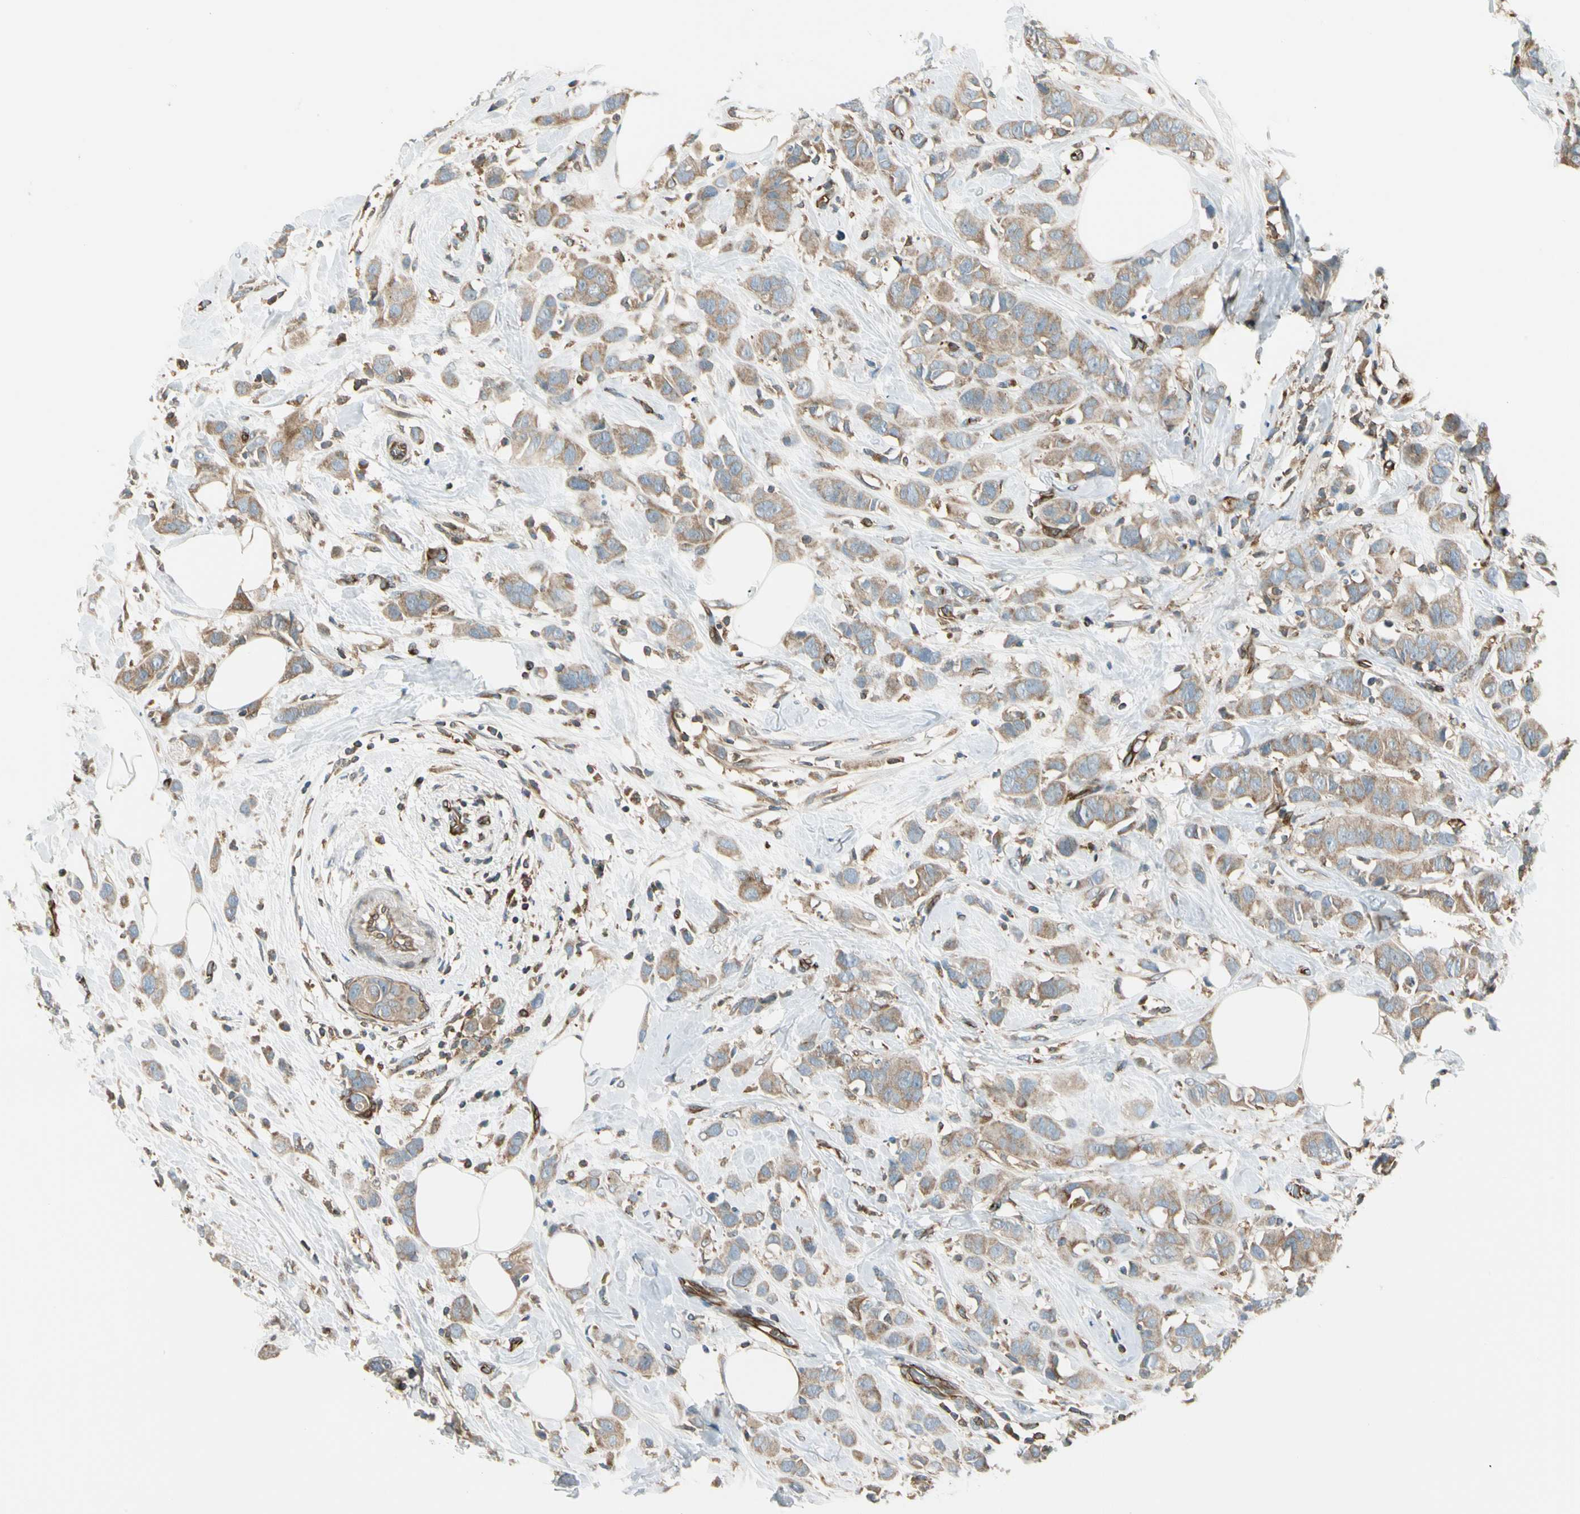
{"staining": {"intensity": "weak", "quantity": ">75%", "location": "cytoplasmic/membranous"}, "tissue": "breast cancer", "cell_type": "Tumor cells", "image_type": "cancer", "snomed": [{"axis": "morphology", "description": "Normal tissue, NOS"}, {"axis": "morphology", "description": "Duct carcinoma"}, {"axis": "topography", "description": "Breast"}], "caption": "A brown stain highlights weak cytoplasmic/membranous expression of a protein in breast cancer (infiltrating ductal carcinoma) tumor cells.", "gene": "TRIO", "patient": {"sex": "female", "age": 50}}